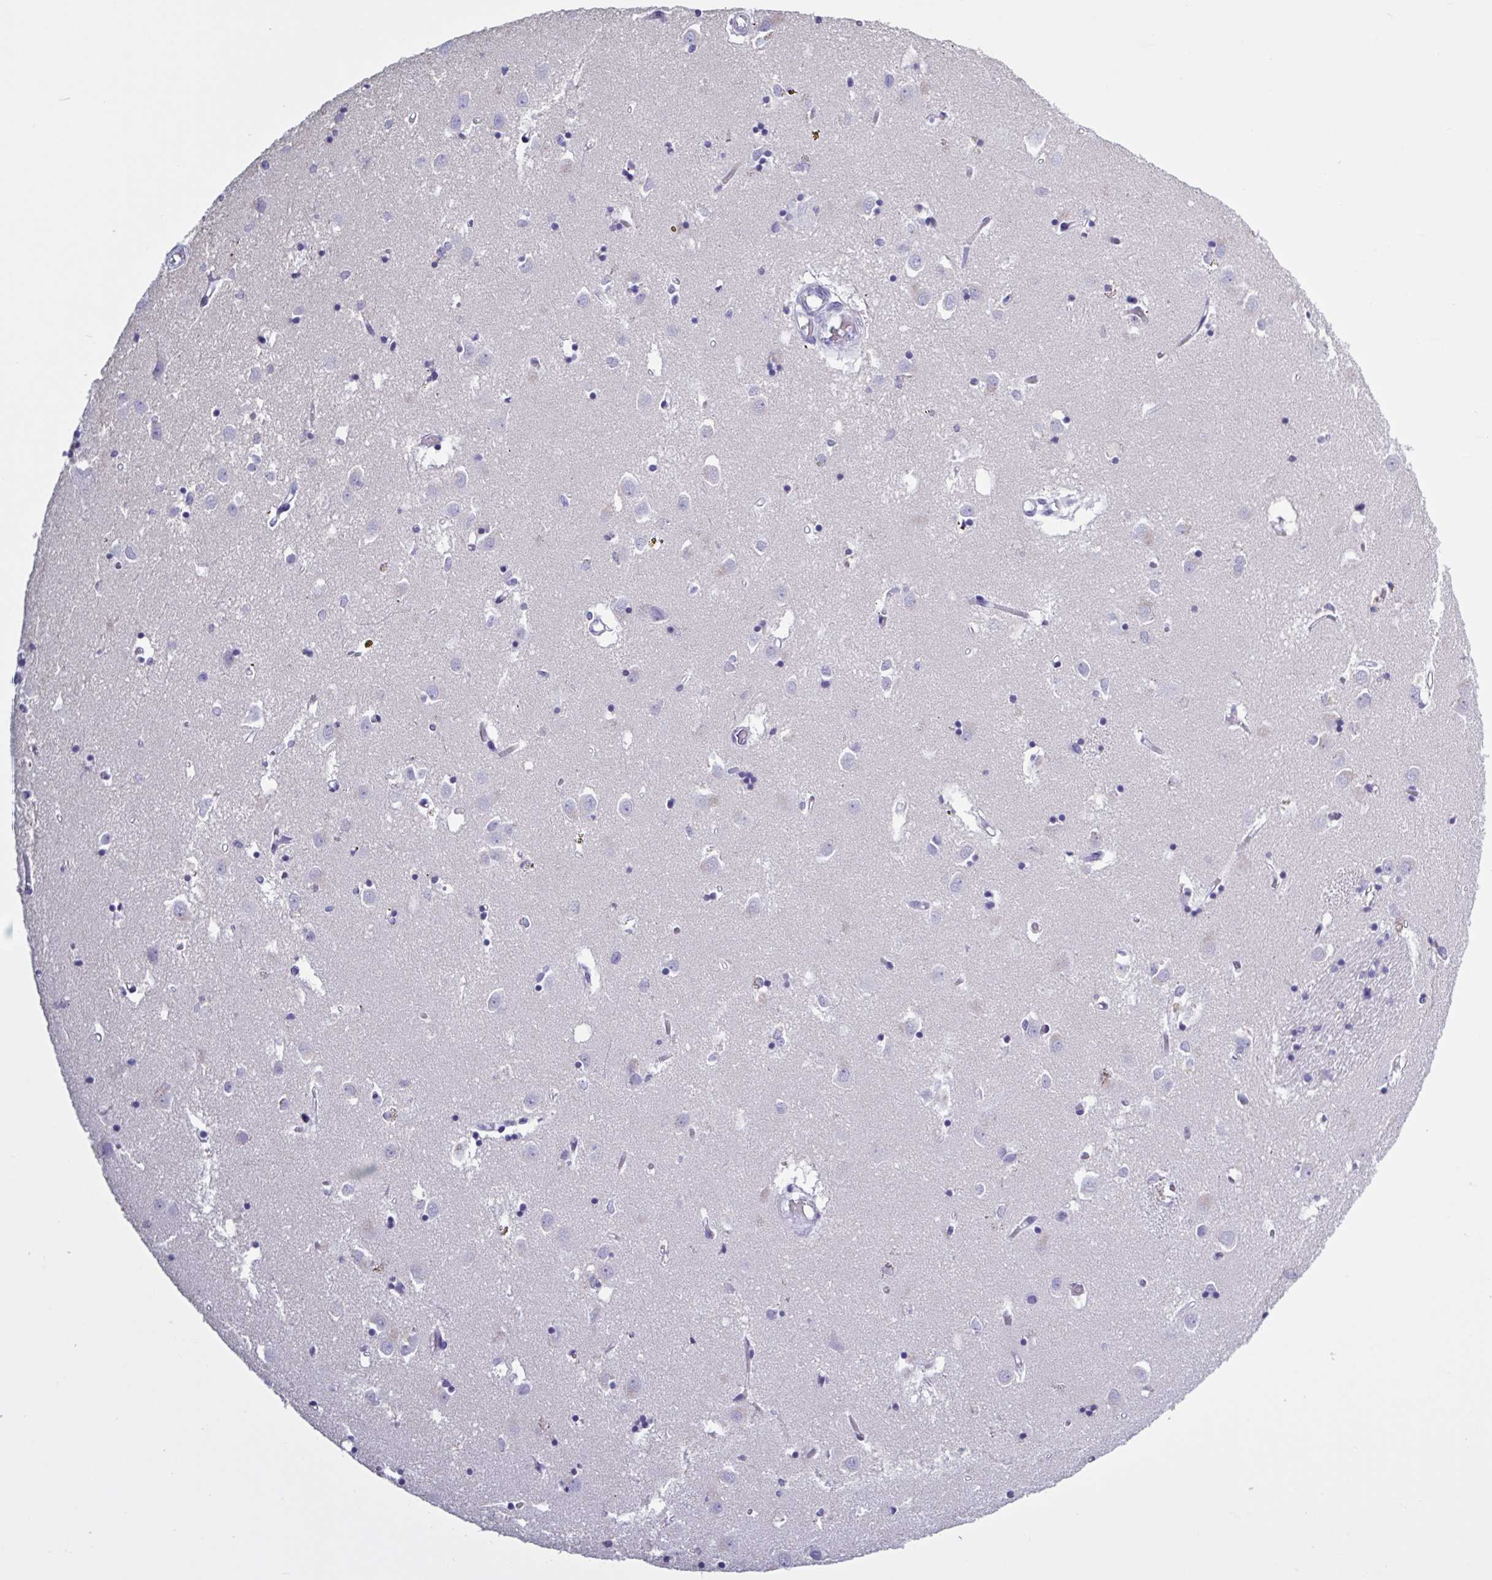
{"staining": {"intensity": "negative", "quantity": "none", "location": "none"}, "tissue": "caudate", "cell_type": "Glial cells", "image_type": "normal", "snomed": [{"axis": "morphology", "description": "Normal tissue, NOS"}, {"axis": "topography", "description": "Lateral ventricle wall"}], "caption": "Protein analysis of benign caudate displays no significant expression in glial cells.", "gene": "USP35", "patient": {"sex": "male", "age": 70}}